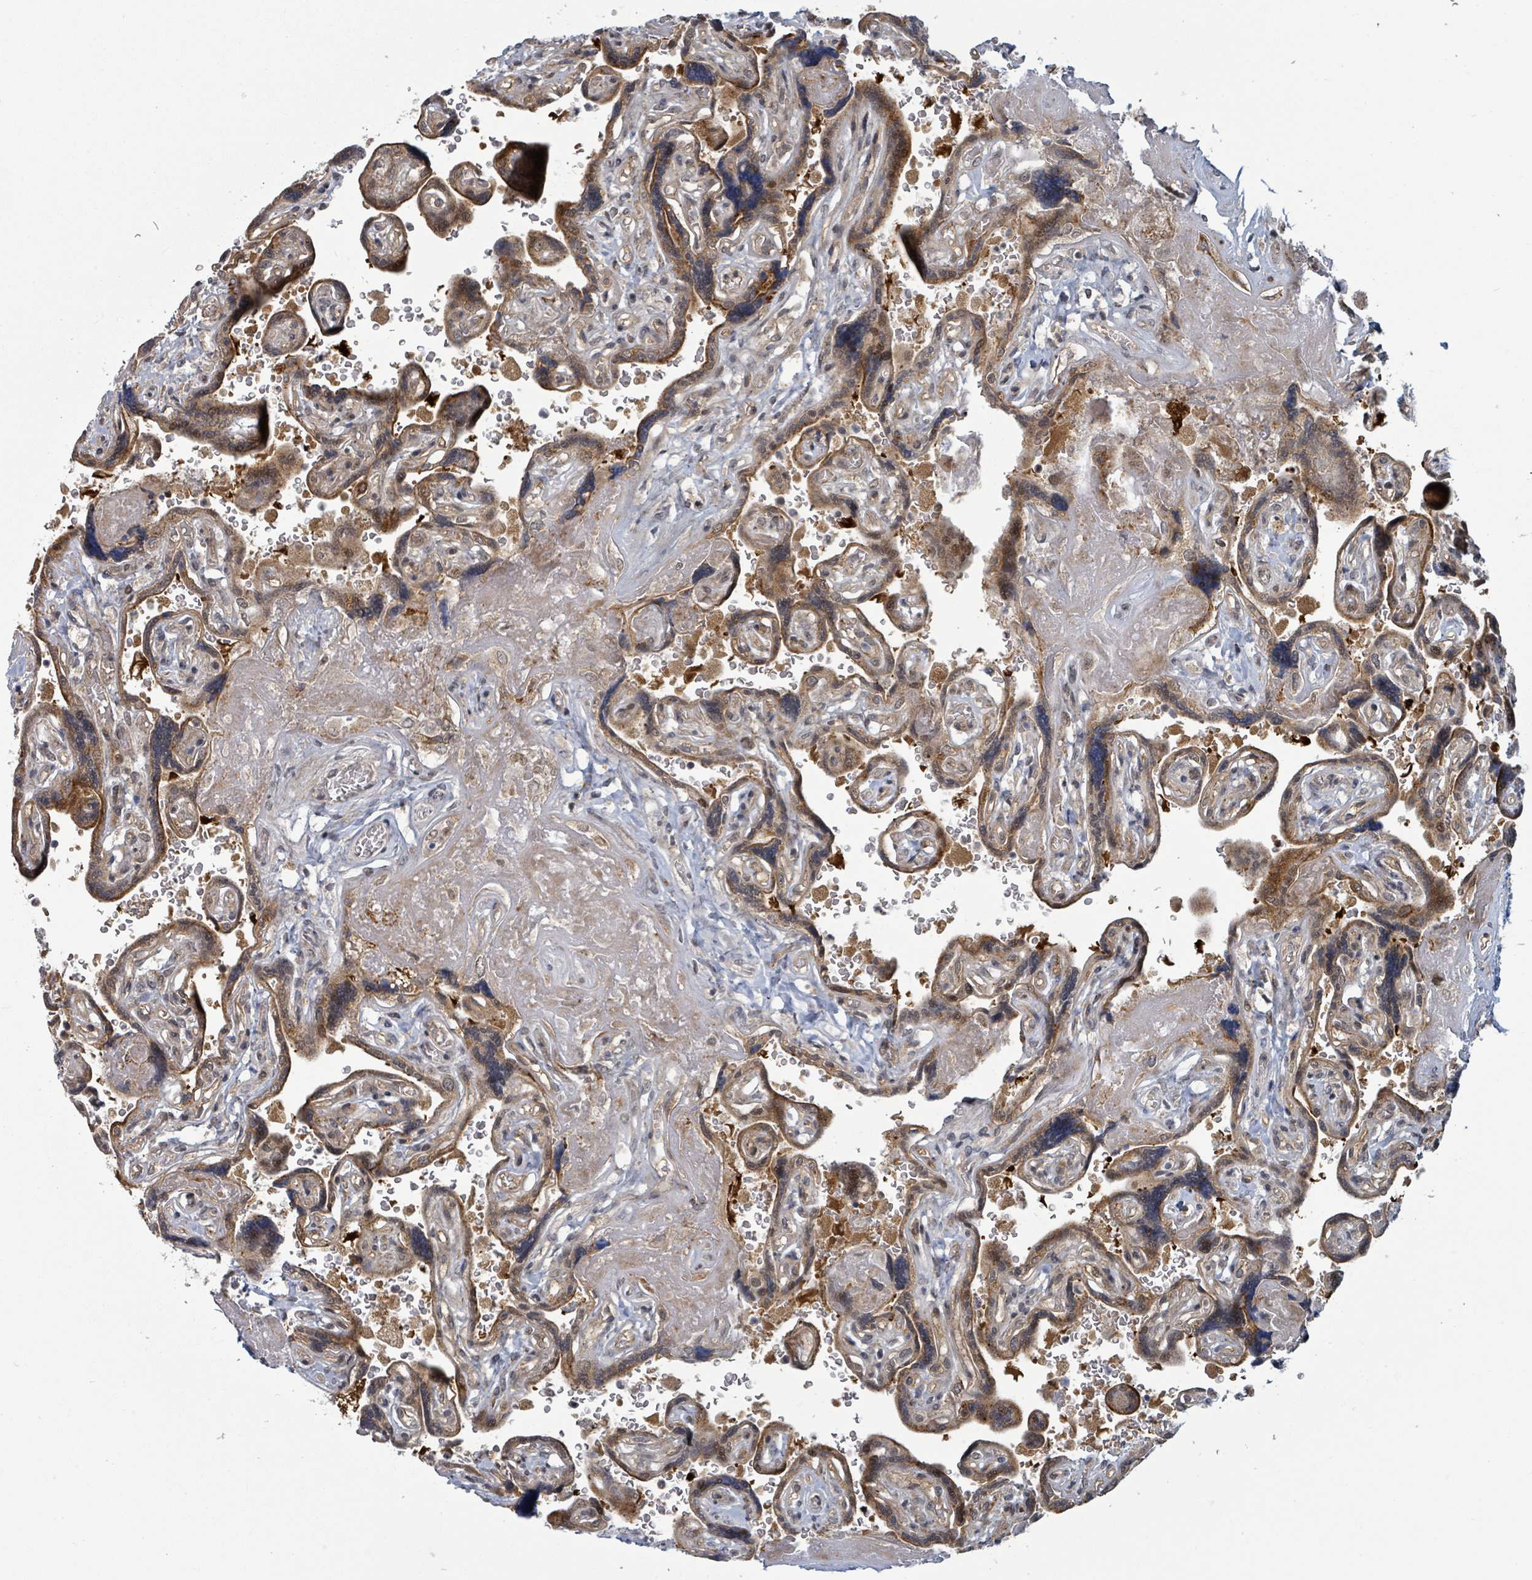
{"staining": {"intensity": "strong", "quantity": ">75%", "location": "cytoplasmic/membranous"}, "tissue": "placenta", "cell_type": "Trophoblastic cells", "image_type": "normal", "snomed": [{"axis": "morphology", "description": "Normal tissue, NOS"}, {"axis": "topography", "description": "Placenta"}], "caption": "A histopathology image of human placenta stained for a protein displays strong cytoplasmic/membranous brown staining in trophoblastic cells. The staining is performed using DAB (3,3'-diaminobenzidine) brown chromogen to label protein expression. The nuclei are counter-stained blue using hematoxylin.", "gene": "GTF3C1", "patient": {"sex": "female", "age": 32}}